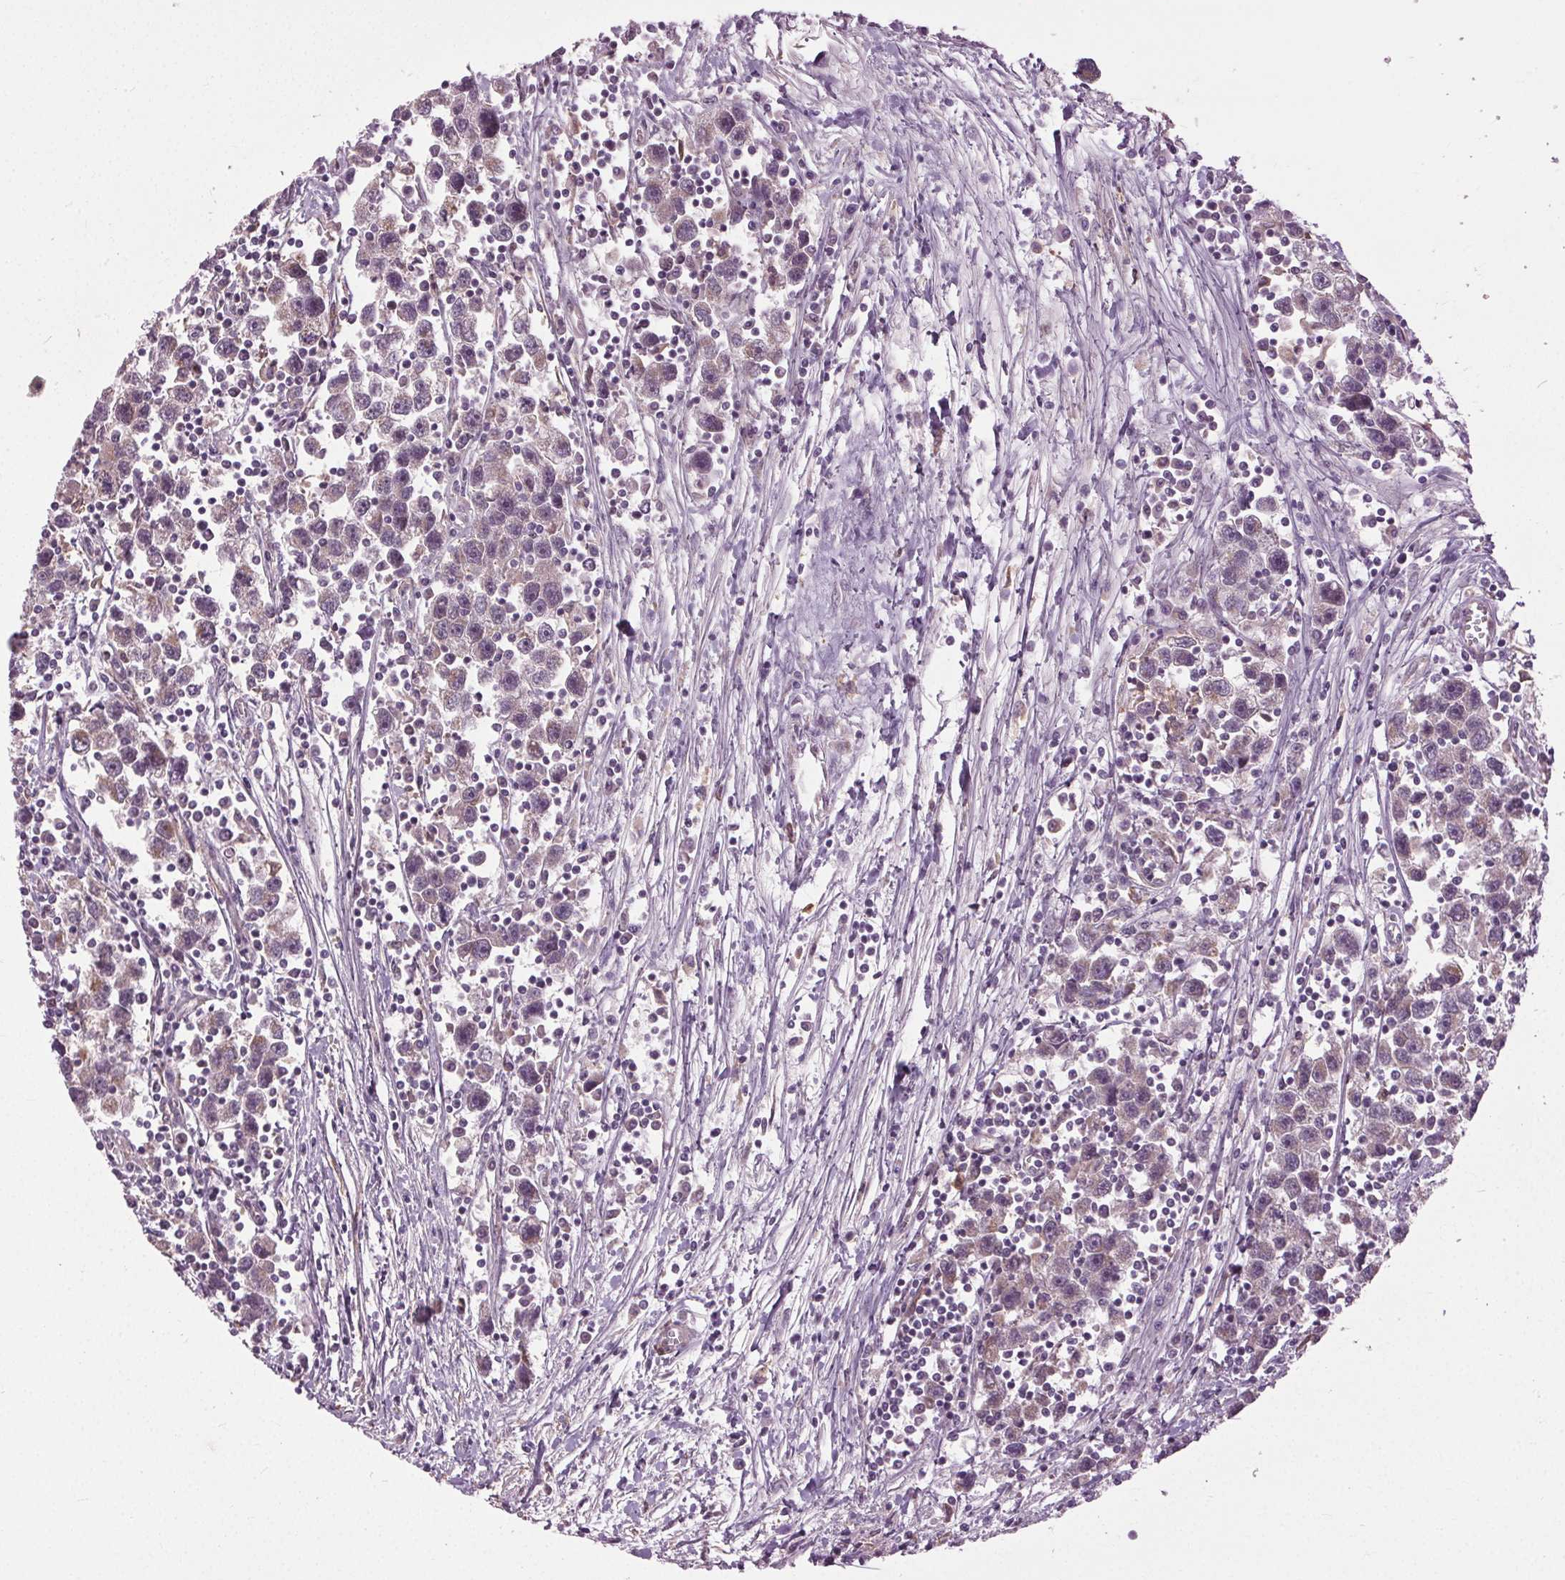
{"staining": {"intensity": "weak", "quantity": "25%-75%", "location": "cytoplasmic/membranous"}, "tissue": "testis cancer", "cell_type": "Tumor cells", "image_type": "cancer", "snomed": [{"axis": "morphology", "description": "Seminoma, NOS"}, {"axis": "topography", "description": "Testis"}], "caption": "Immunohistochemical staining of human seminoma (testis) reveals low levels of weak cytoplasmic/membranous protein positivity in about 25%-75% of tumor cells. (DAB IHC, brown staining for protein, blue staining for nuclei).", "gene": "BSDC1", "patient": {"sex": "male", "age": 30}}